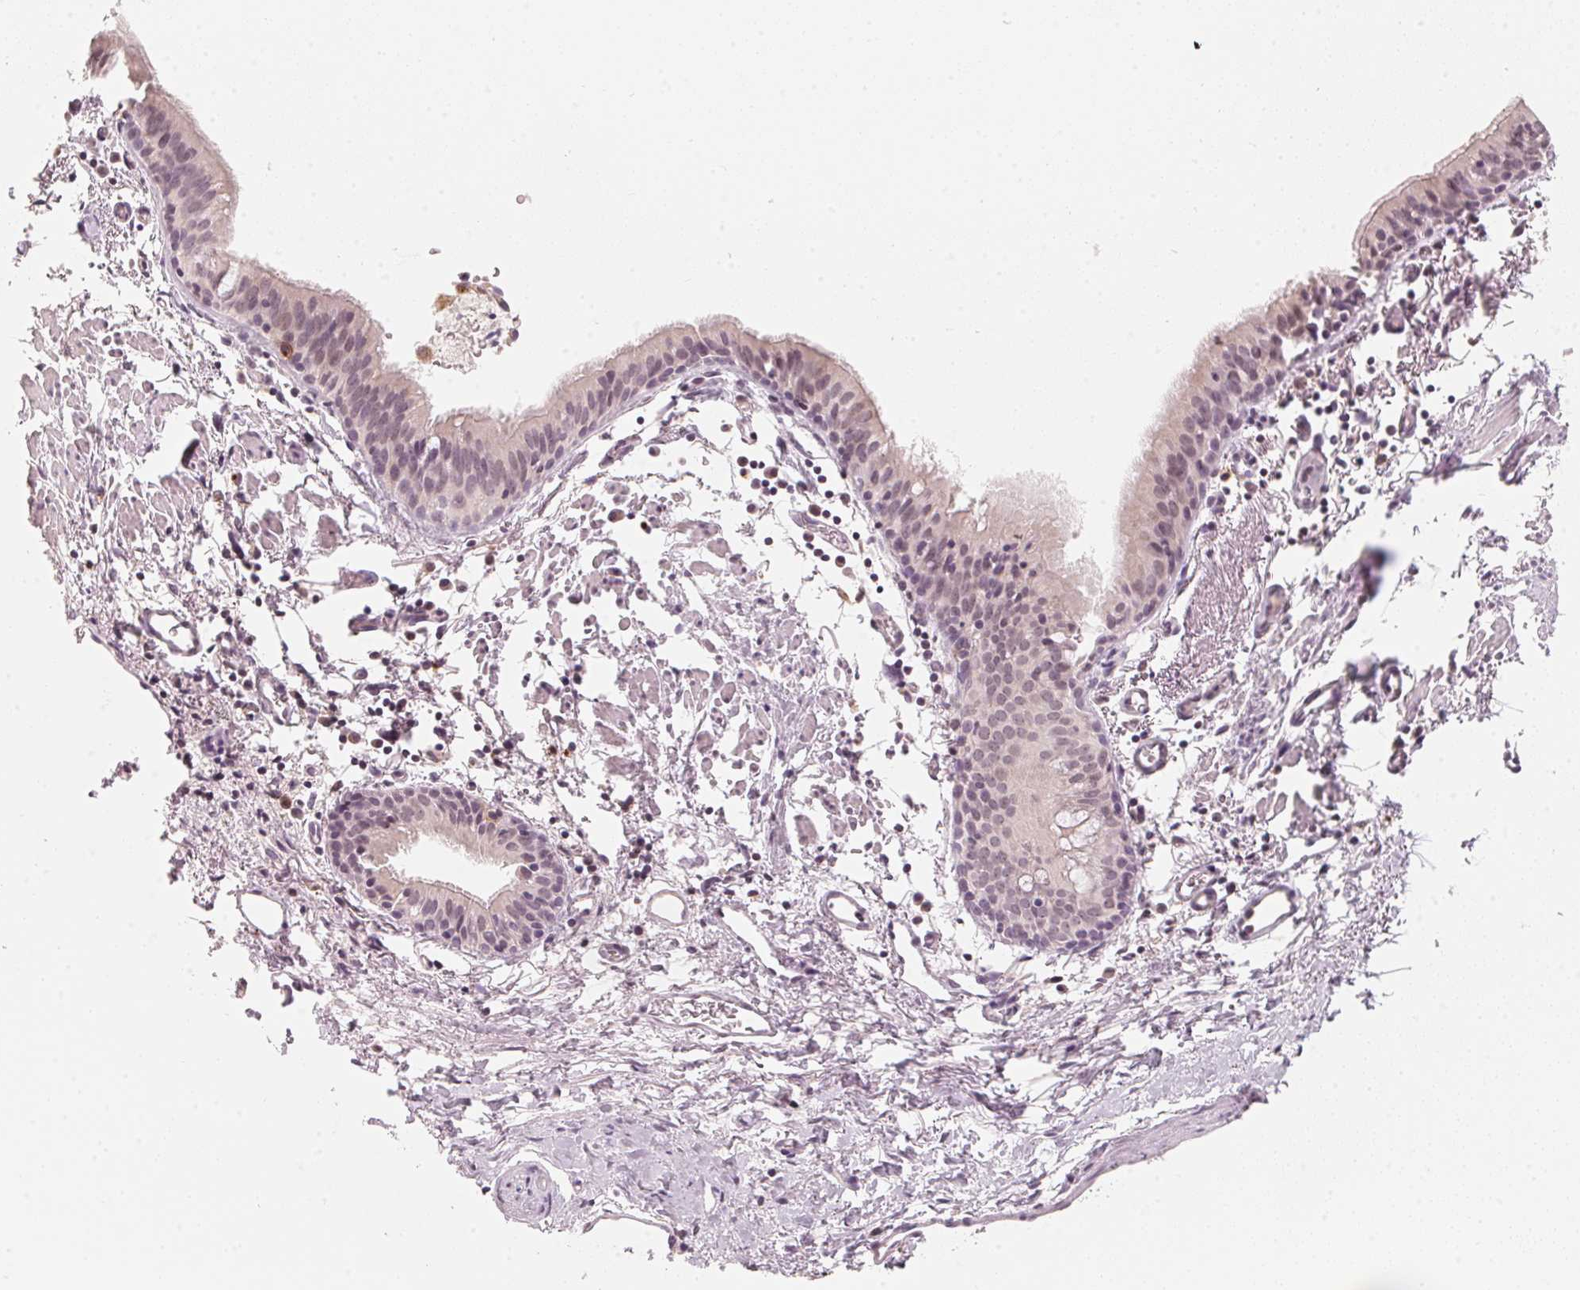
{"staining": {"intensity": "negative", "quantity": "none", "location": "none"}, "tissue": "bronchus", "cell_type": "Respiratory epithelial cells", "image_type": "normal", "snomed": [{"axis": "morphology", "description": "Normal tissue, NOS"}, {"axis": "morphology", "description": "Adenocarcinoma, NOS"}, {"axis": "topography", "description": "Bronchus"}], "caption": "Photomicrograph shows no protein positivity in respiratory epithelial cells of benign bronchus.", "gene": "ANKRD31", "patient": {"sex": "male", "age": 68}}